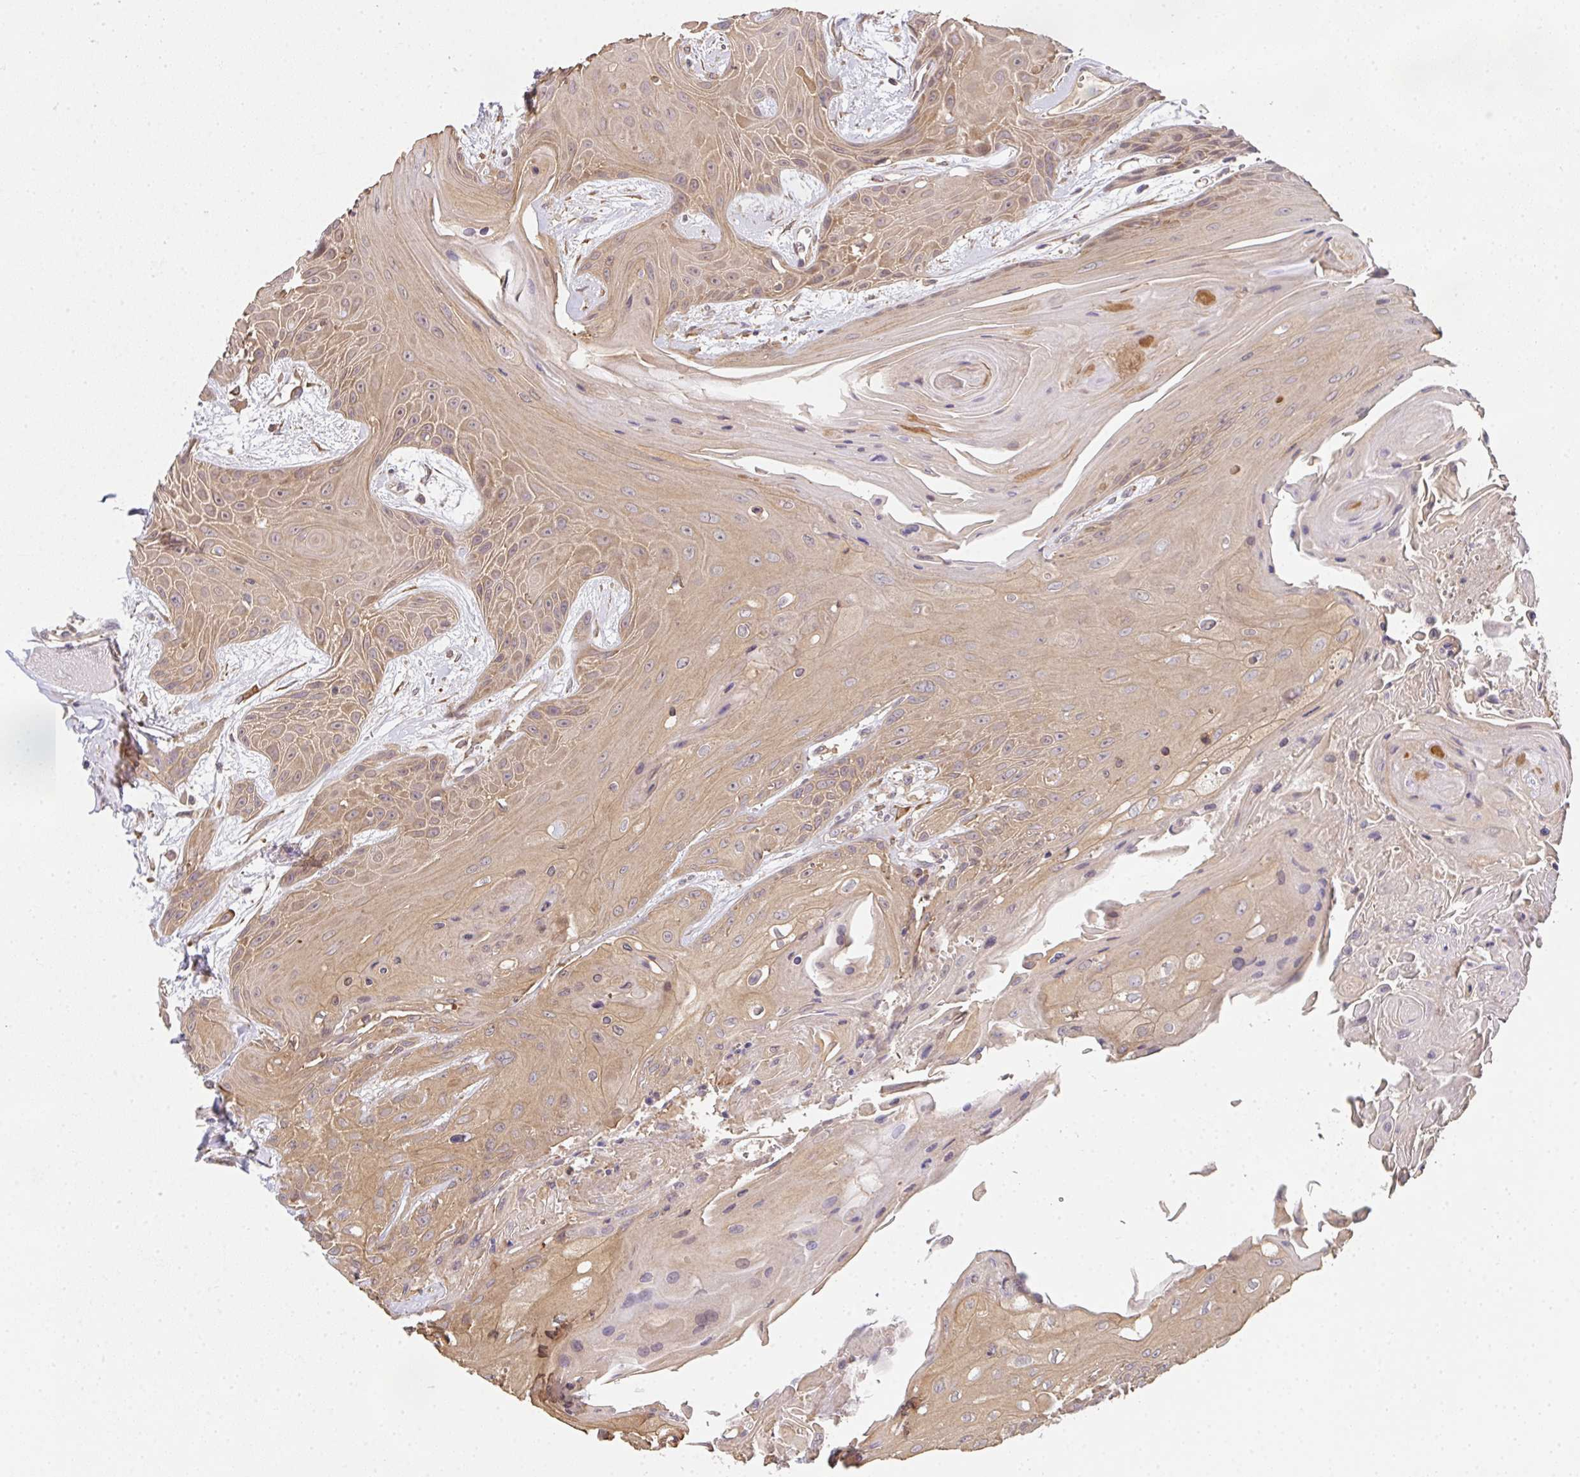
{"staining": {"intensity": "moderate", "quantity": ">75%", "location": "cytoplasmic/membranous"}, "tissue": "head and neck cancer", "cell_type": "Tumor cells", "image_type": "cancer", "snomed": [{"axis": "morphology", "description": "Squamous cell carcinoma, NOS"}, {"axis": "topography", "description": "Head-Neck"}], "caption": "A medium amount of moderate cytoplasmic/membranous expression is seen in approximately >75% of tumor cells in head and neck cancer tissue.", "gene": "EEF1AKMT1", "patient": {"sex": "female", "age": 73}}